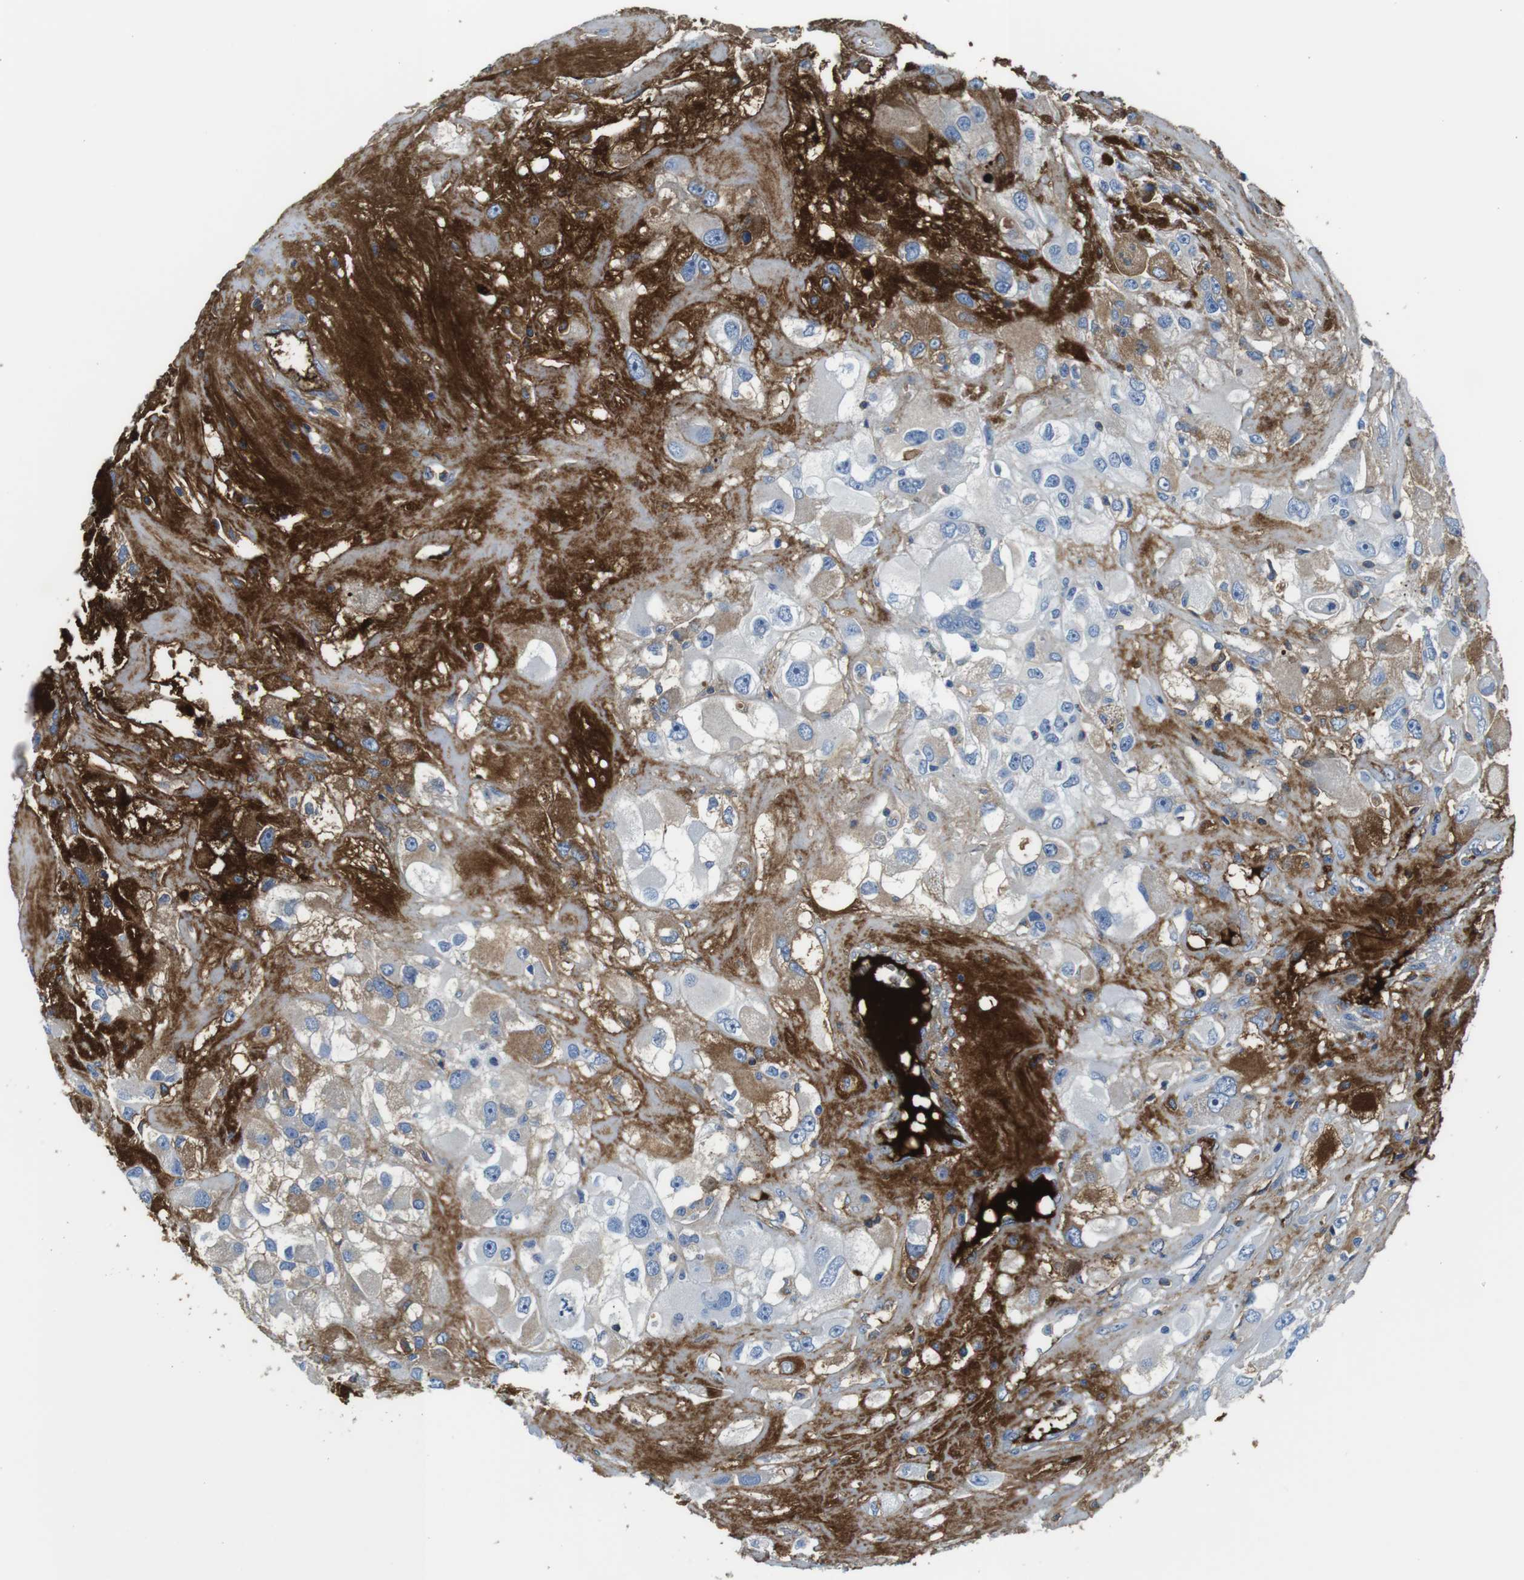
{"staining": {"intensity": "moderate", "quantity": "<25%", "location": "cytoplasmic/membranous"}, "tissue": "renal cancer", "cell_type": "Tumor cells", "image_type": "cancer", "snomed": [{"axis": "morphology", "description": "Adenocarcinoma, NOS"}, {"axis": "topography", "description": "Kidney"}], "caption": "High-magnification brightfield microscopy of renal adenocarcinoma stained with DAB (3,3'-diaminobenzidine) (brown) and counterstained with hematoxylin (blue). tumor cells exhibit moderate cytoplasmic/membranous staining is seen in approximately<25% of cells.", "gene": "IGKC", "patient": {"sex": "female", "age": 52}}